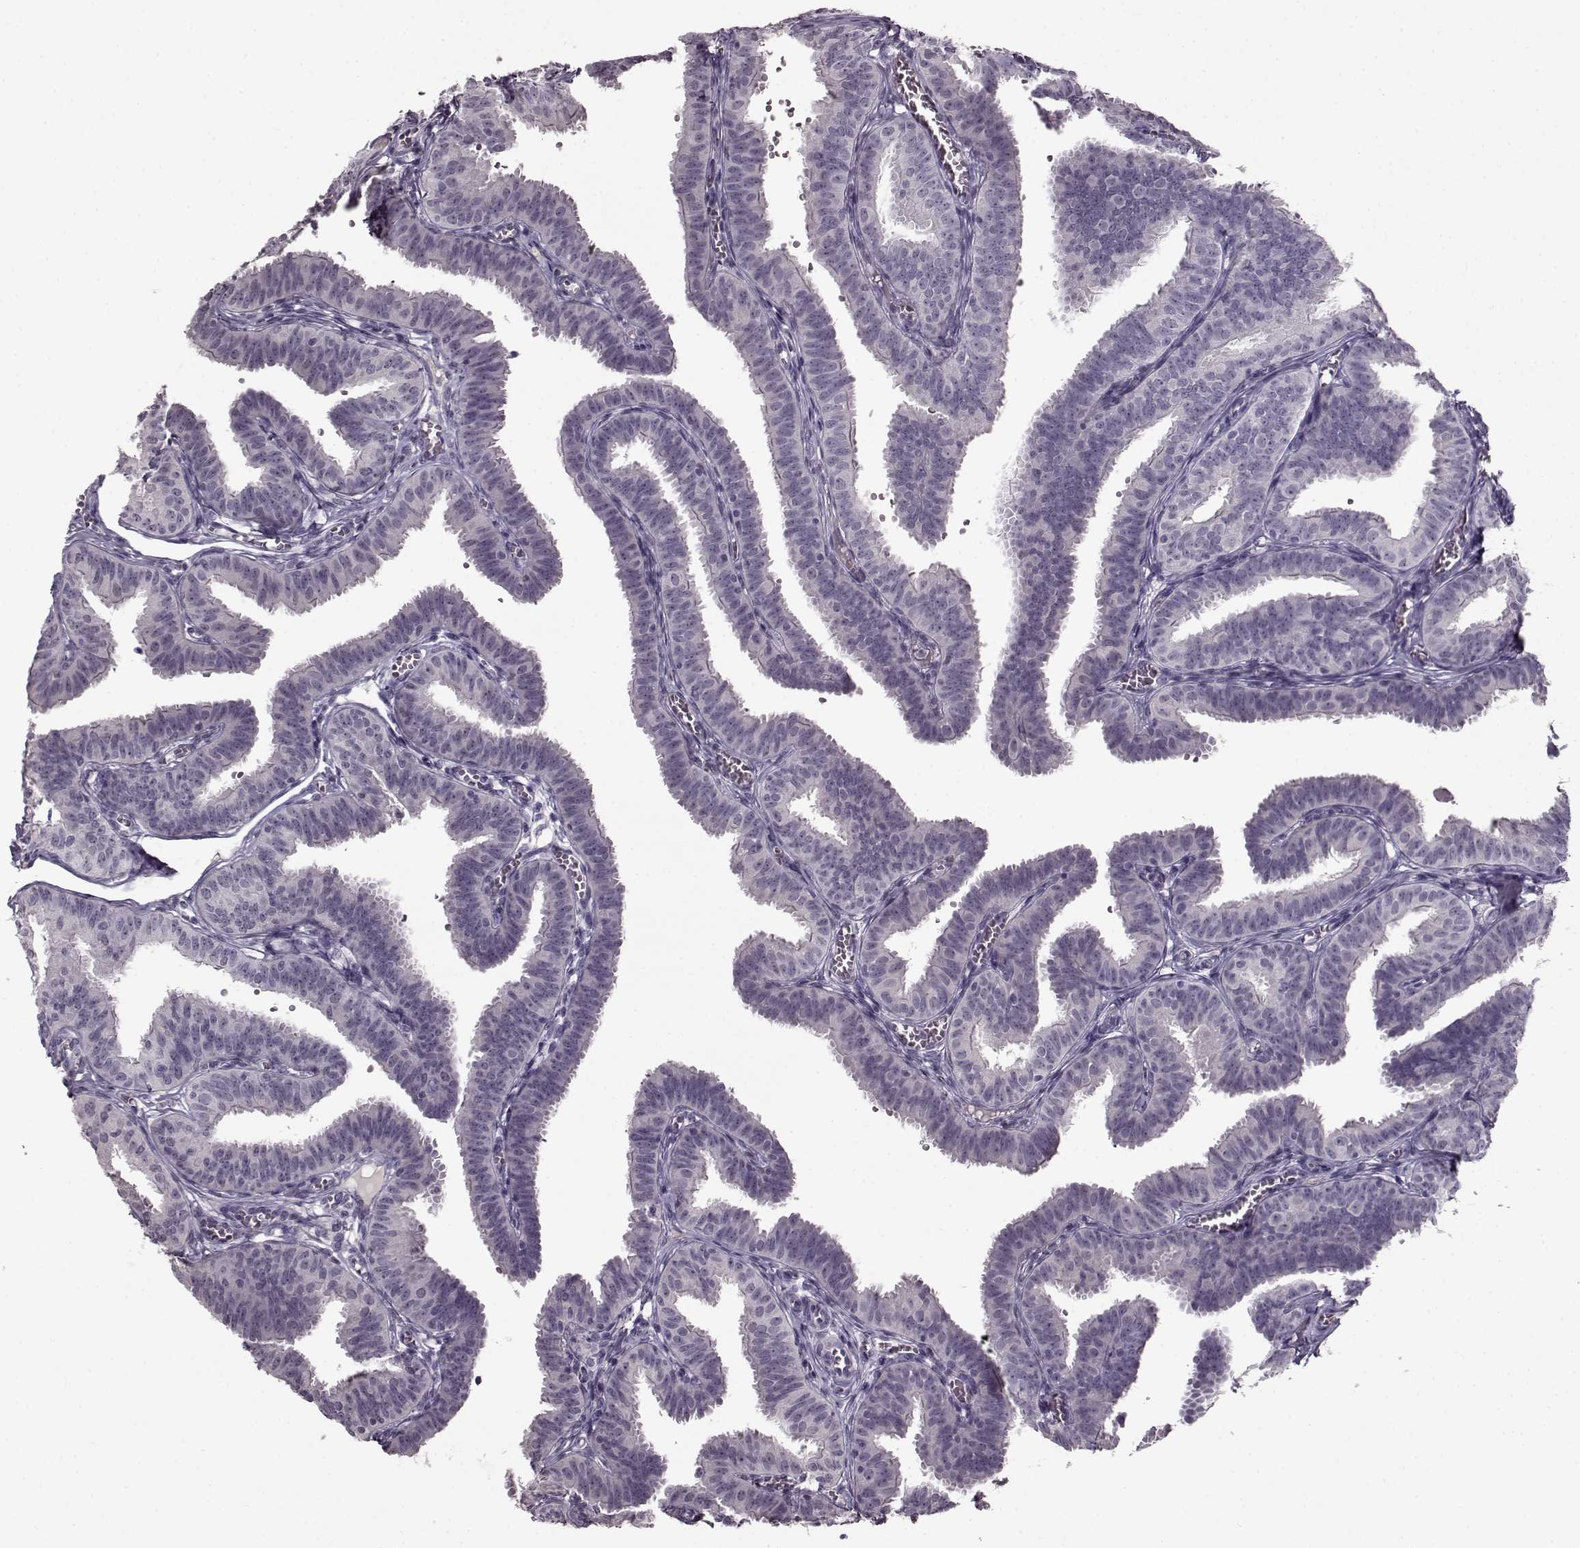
{"staining": {"intensity": "negative", "quantity": "none", "location": "none"}, "tissue": "fallopian tube", "cell_type": "Glandular cells", "image_type": "normal", "snomed": [{"axis": "morphology", "description": "Normal tissue, NOS"}, {"axis": "topography", "description": "Fallopian tube"}], "caption": "Histopathology image shows no protein positivity in glandular cells of normal fallopian tube.", "gene": "FSHB", "patient": {"sex": "female", "age": 25}}